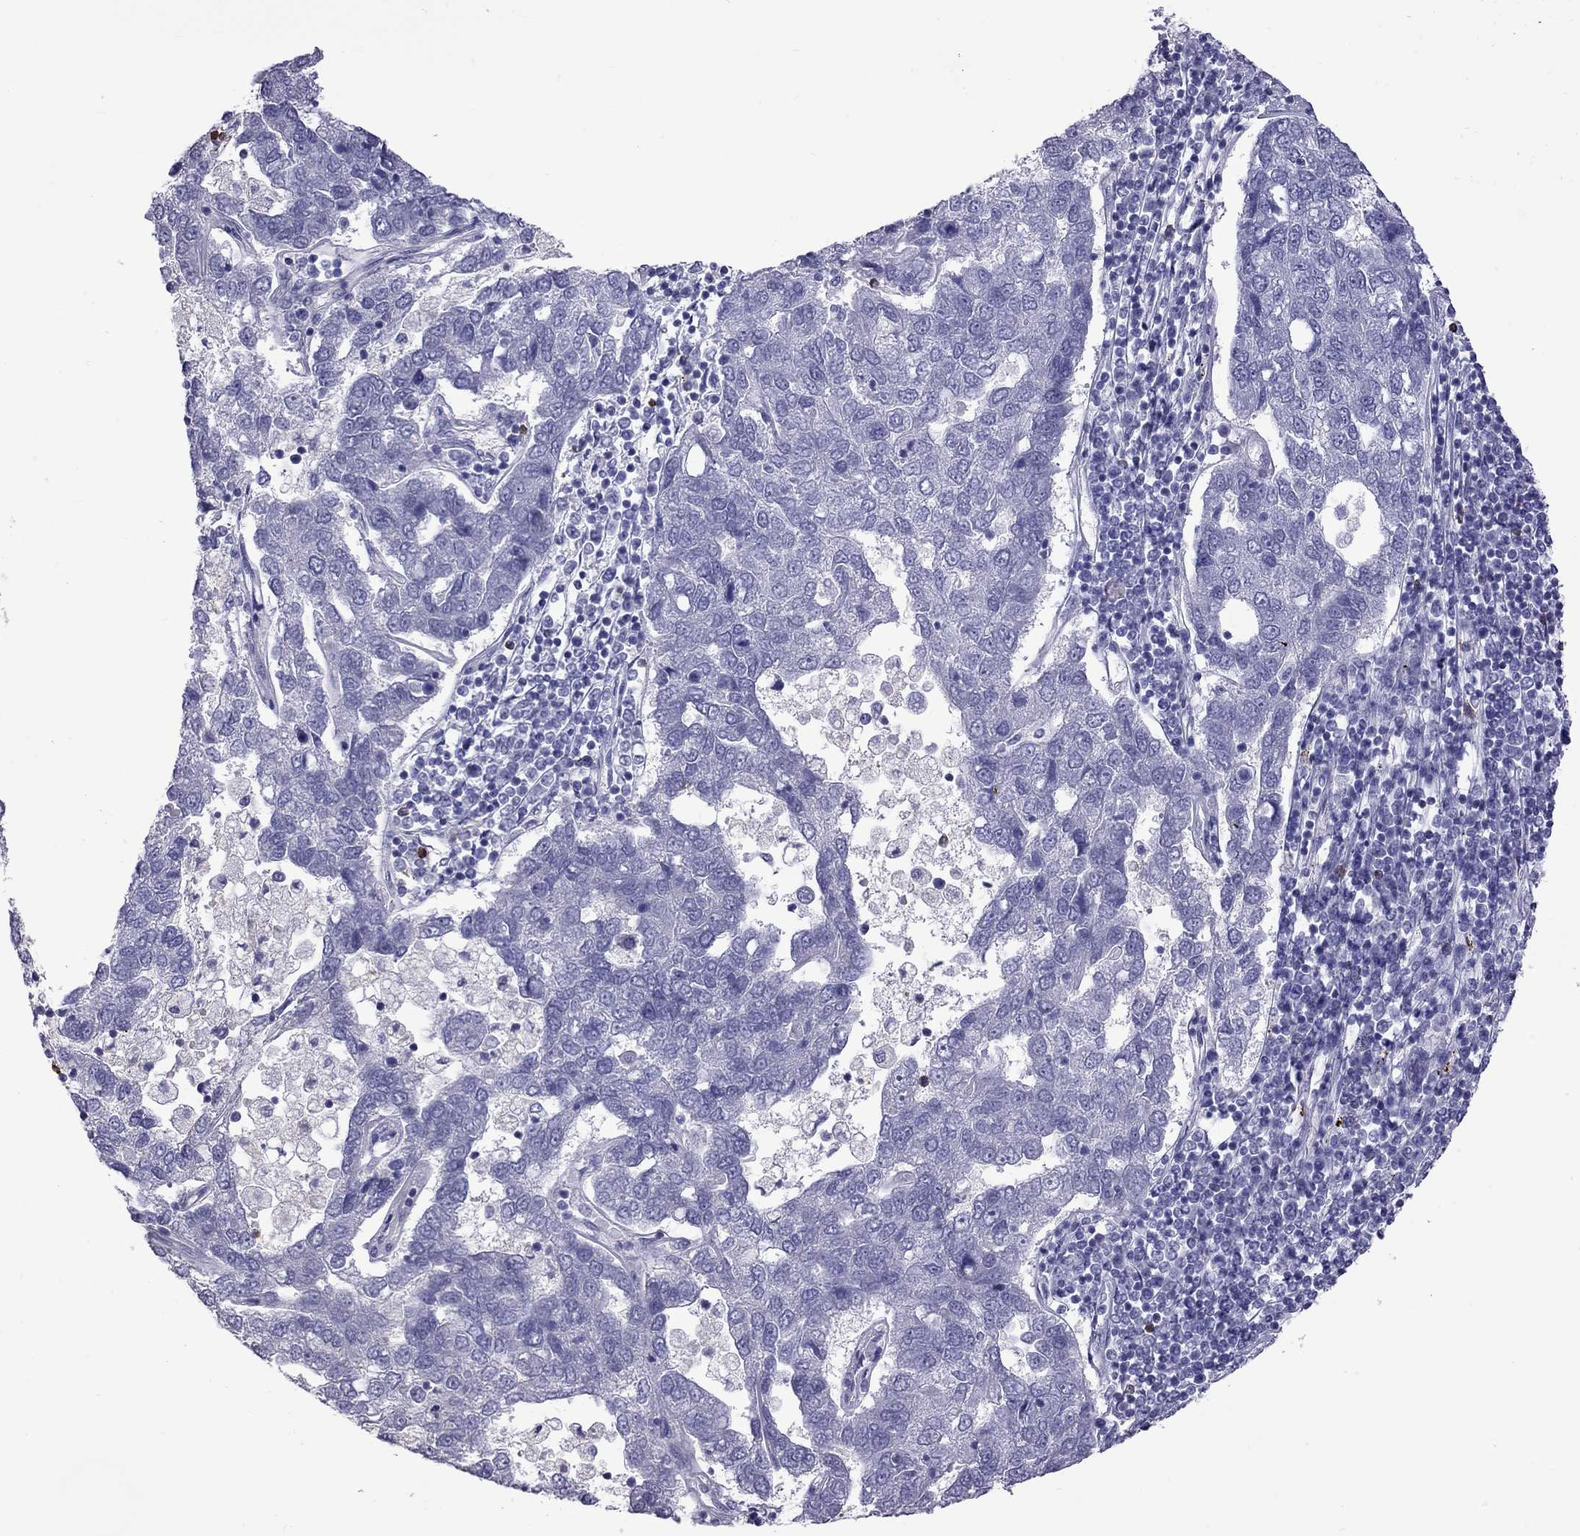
{"staining": {"intensity": "negative", "quantity": "none", "location": "none"}, "tissue": "pancreatic cancer", "cell_type": "Tumor cells", "image_type": "cancer", "snomed": [{"axis": "morphology", "description": "Adenocarcinoma, NOS"}, {"axis": "topography", "description": "Pancreas"}], "caption": "Pancreatic cancer (adenocarcinoma) stained for a protein using immunohistochemistry (IHC) exhibits no positivity tumor cells.", "gene": "FEZ1", "patient": {"sex": "female", "age": 61}}